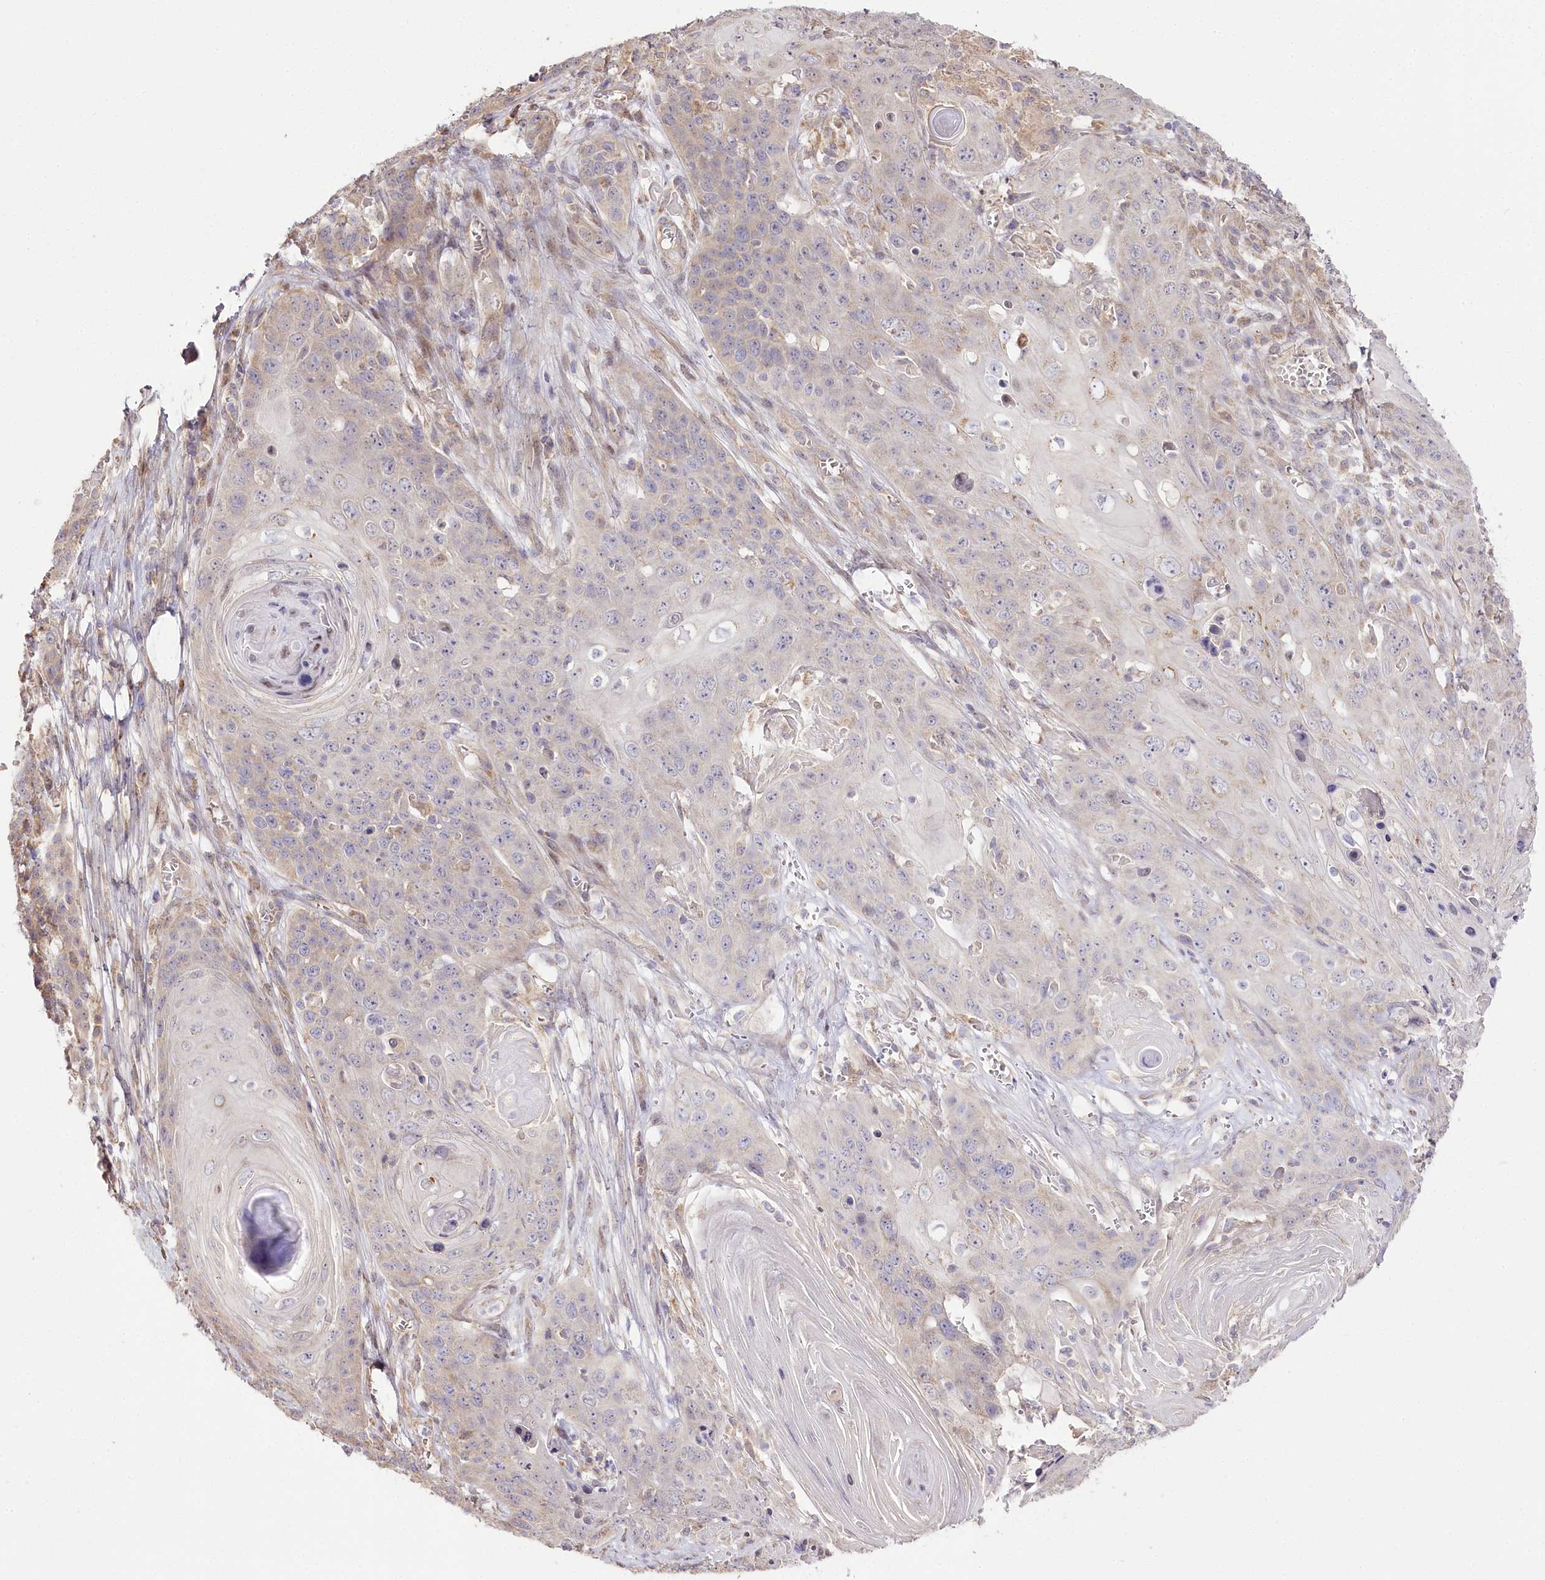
{"staining": {"intensity": "negative", "quantity": "none", "location": "none"}, "tissue": "skin cancer", "cell_type": "Tumor cells", "image_type": "cancer", "snomed": [{"axis": "morphology", "description": "Squamous cell carcinoma, NOS"}, {"axis": "topography", "description": "Skin"}], "caption": "Human skin cancer stained for a protein using immunohistochemistry demonstrates no positivity in tumor cells.", "gene": "ZNF226", "patient": {"sex": "male", "age": 55}}